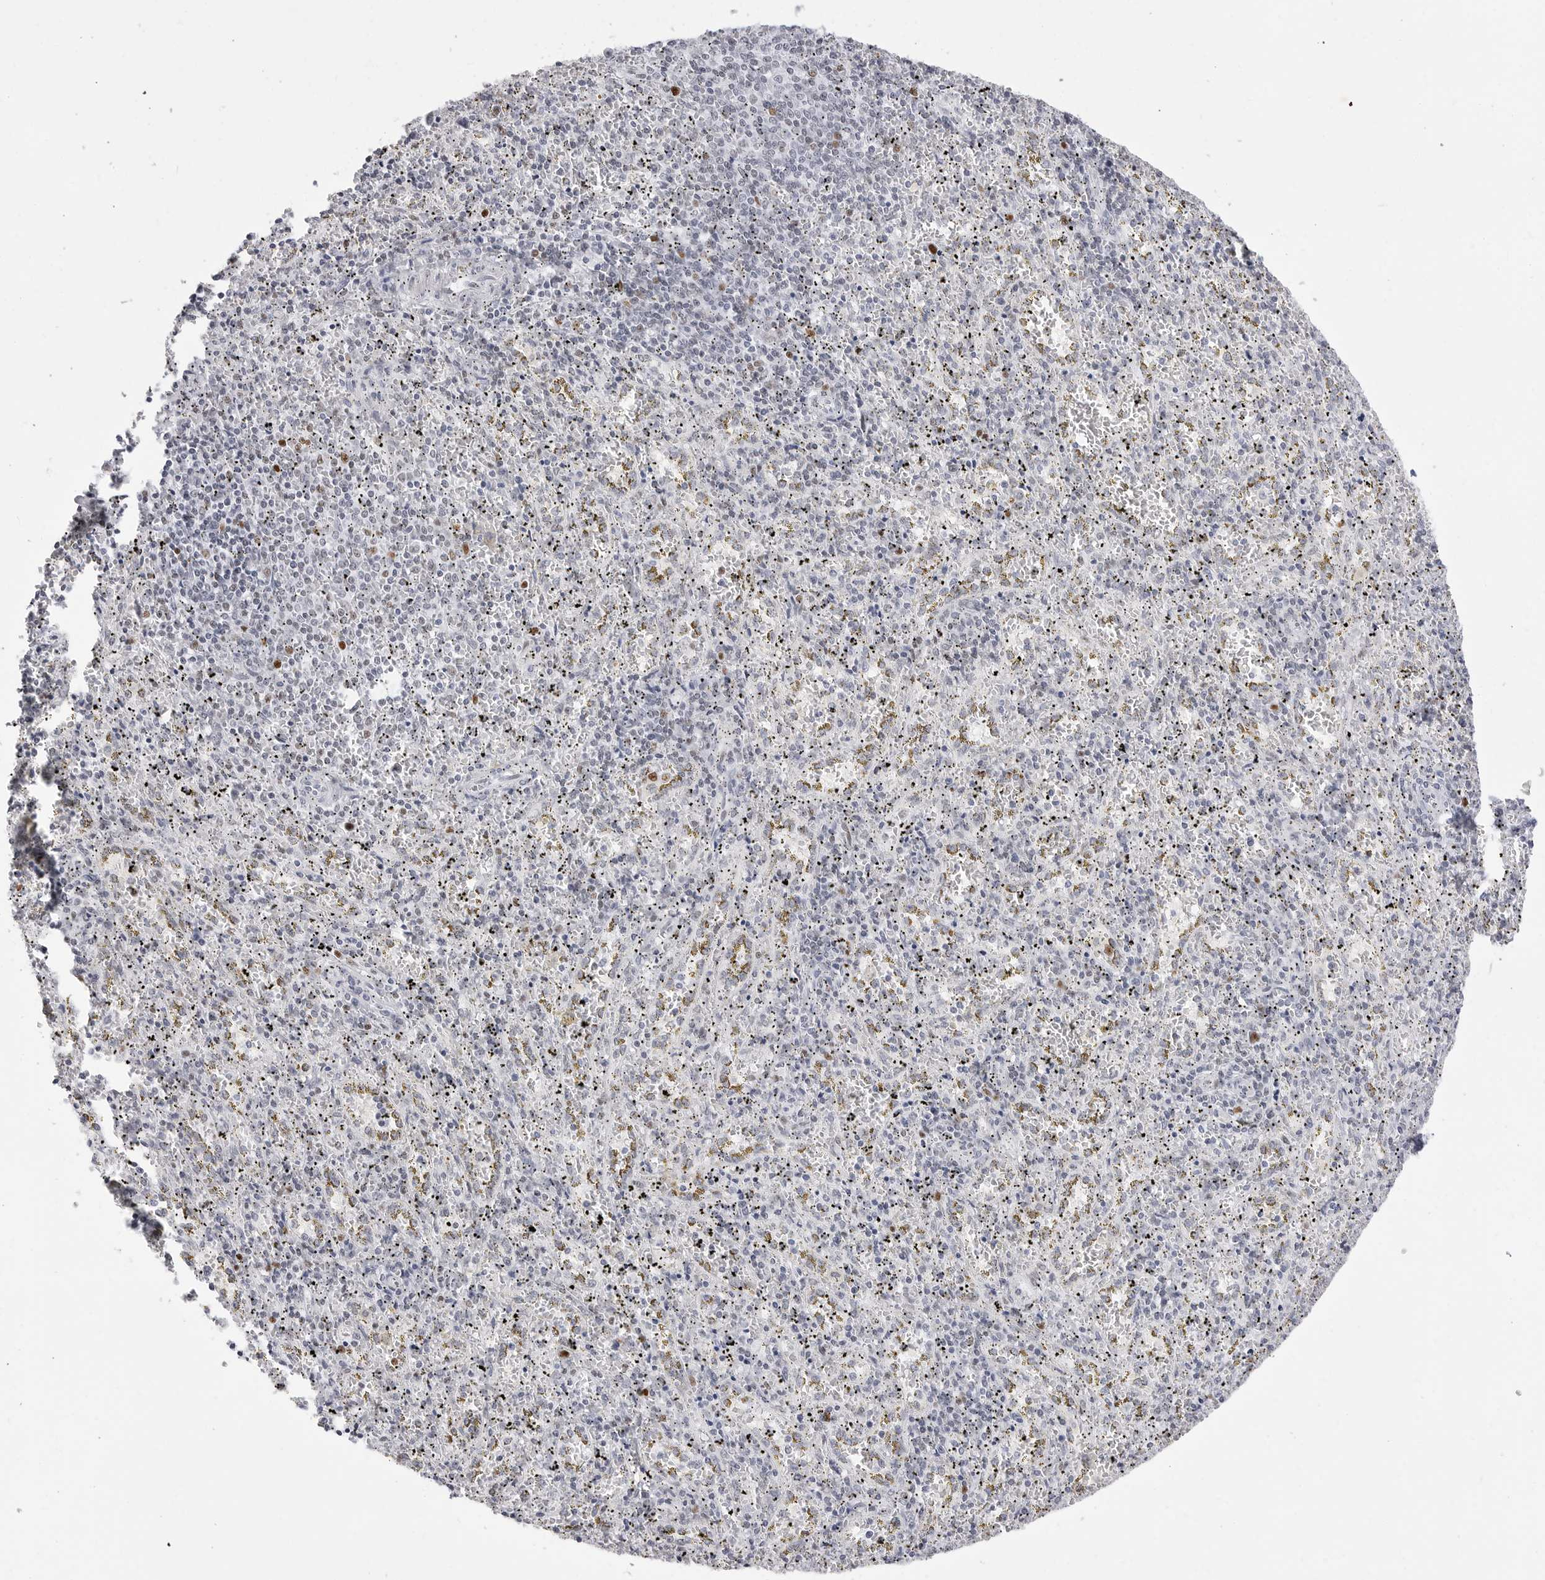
{"staining": {"intensity": "moderate", "quantity": "<25%", "location": "nuclear"}, "tissue": "spleen", "cell_type": "Cells in red pulp", "image_type": "normal", "snomed": [{"axis": "morphology", "description": "Normal tissue, NOS"}, {"axis": "topography", "description": "Spleen"}], "caption": "Immunohistochemistry (IHC) micrograph of benign spleen: spleen stained using immunohistochemistry (IHC) demonstrates low levels of moderate protein expression localized specifically in the nuclear of cells in red pulp, appearing as a nuclear brown color.", "gene": "NASP", "patient": {"sex": "male", "age": 11}}